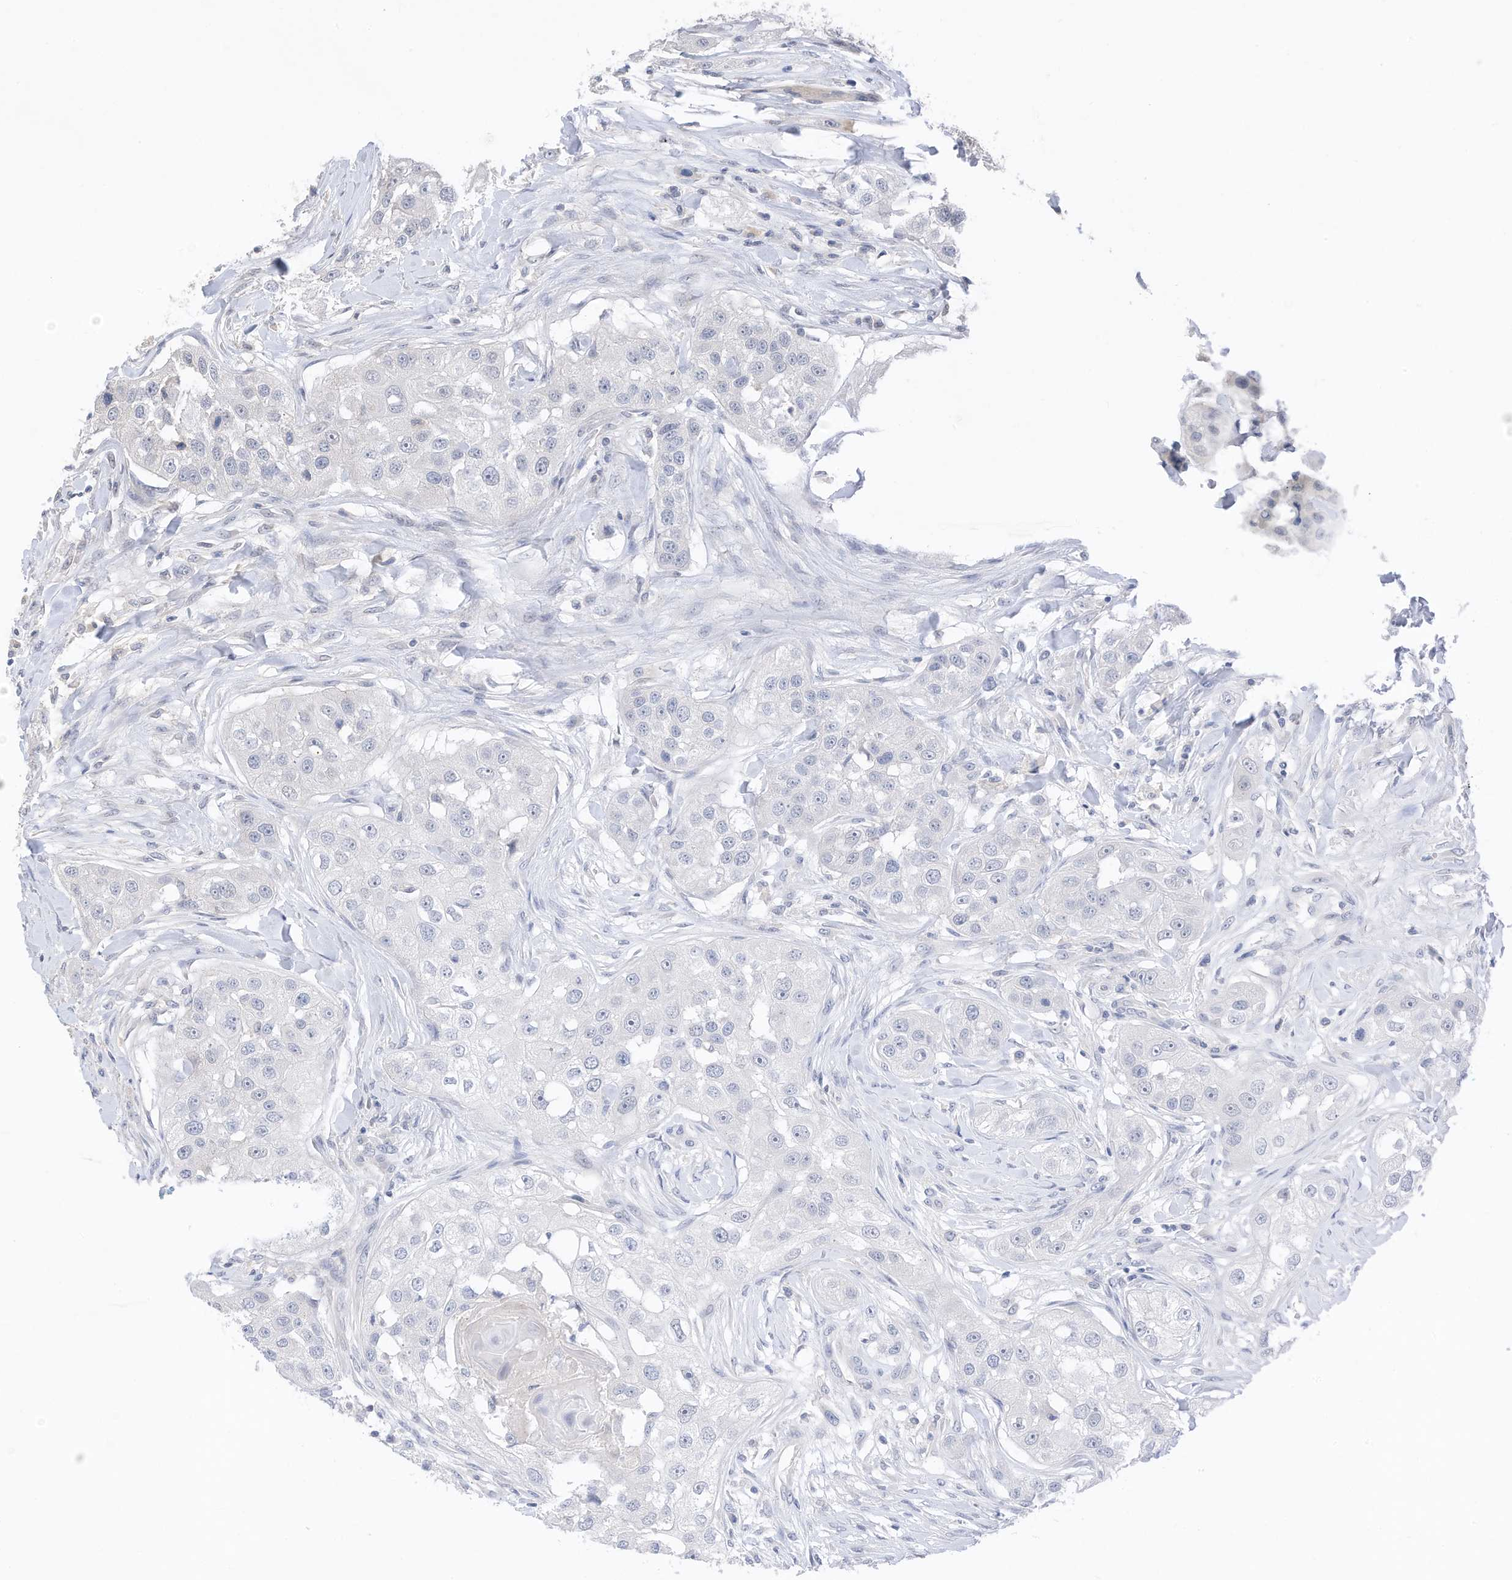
{"staining": {"intensity": "negative", "quantity": "none", "location": "none"}, "tissue": "head and neck cancer", "cell_type": "Tumor cells", "image_type": "cancer", "snomed": [{"axis": "morphology", "description": "Normal tissue, NOS"}, {"axis": "morphology", "description": "Squamous cell carcinoma, NOS"}, {"axis": "topography", "description": "Skeletal muscle"}, {"axis": "topography", "description": "Head-Neck"}], "caption": "Protein analysis of head and neck cancer displays no significant positivity in tumor cells.", "gene": "REC8", "patient": {"sex": "male", "age": 51}}